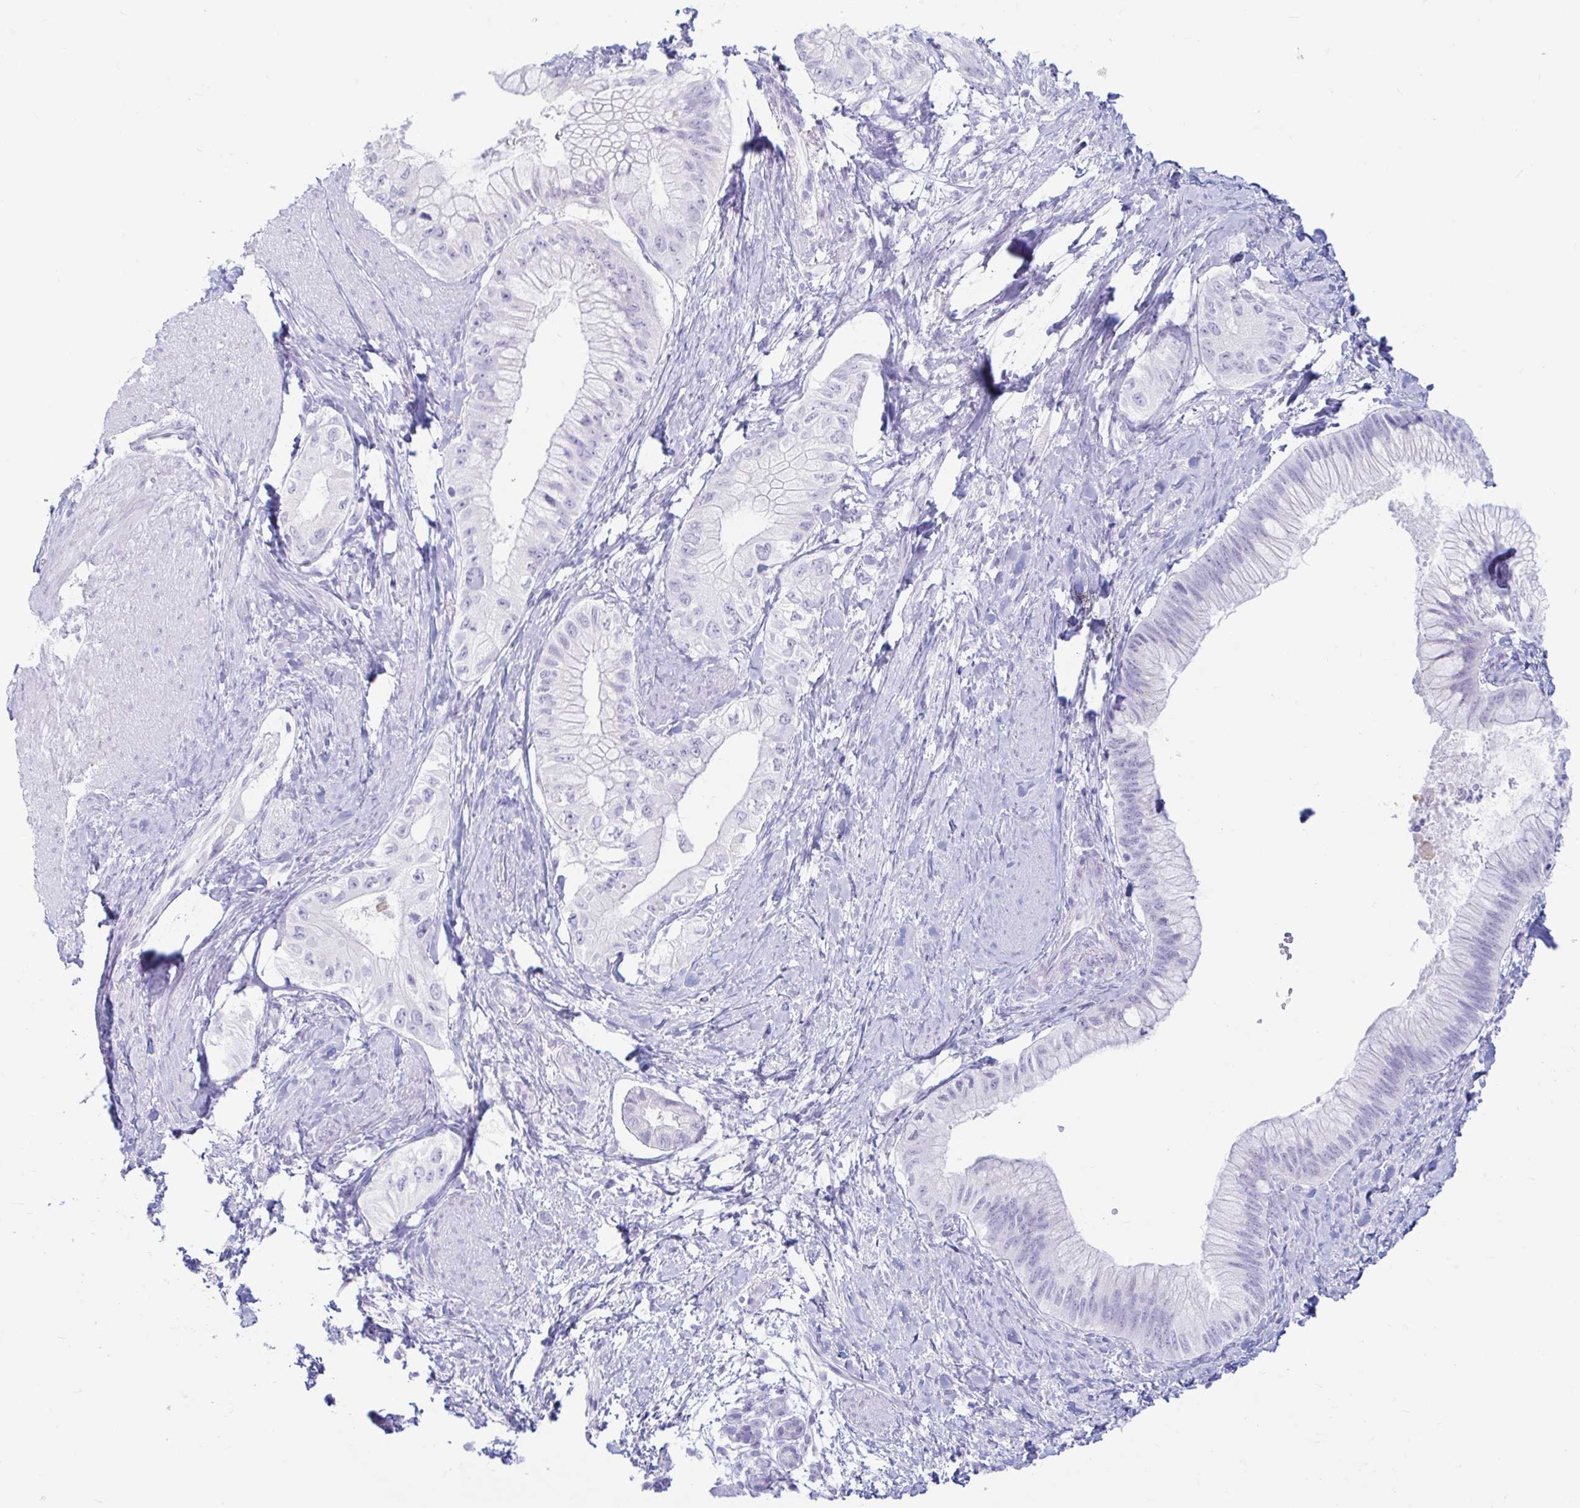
{"staining": {"intensity": "negative", "quantity": "none", "location": "none"}, "tissue": "pancreatic cancer", "cell_type": "Tumor cells", "image_type": "cancer", "snomed": [{"axis": "morphology", "description": "Adenocarcinoma, NOS"}, {"axis": "topography", "description": "Pancreas"}], "caption": "This is an IHC image of human adenocarcinoma (pancreatic). There is no positivity in tumor cells.", "gene": "ERICH6", "patient": {"sex": "male", "age": 48}}